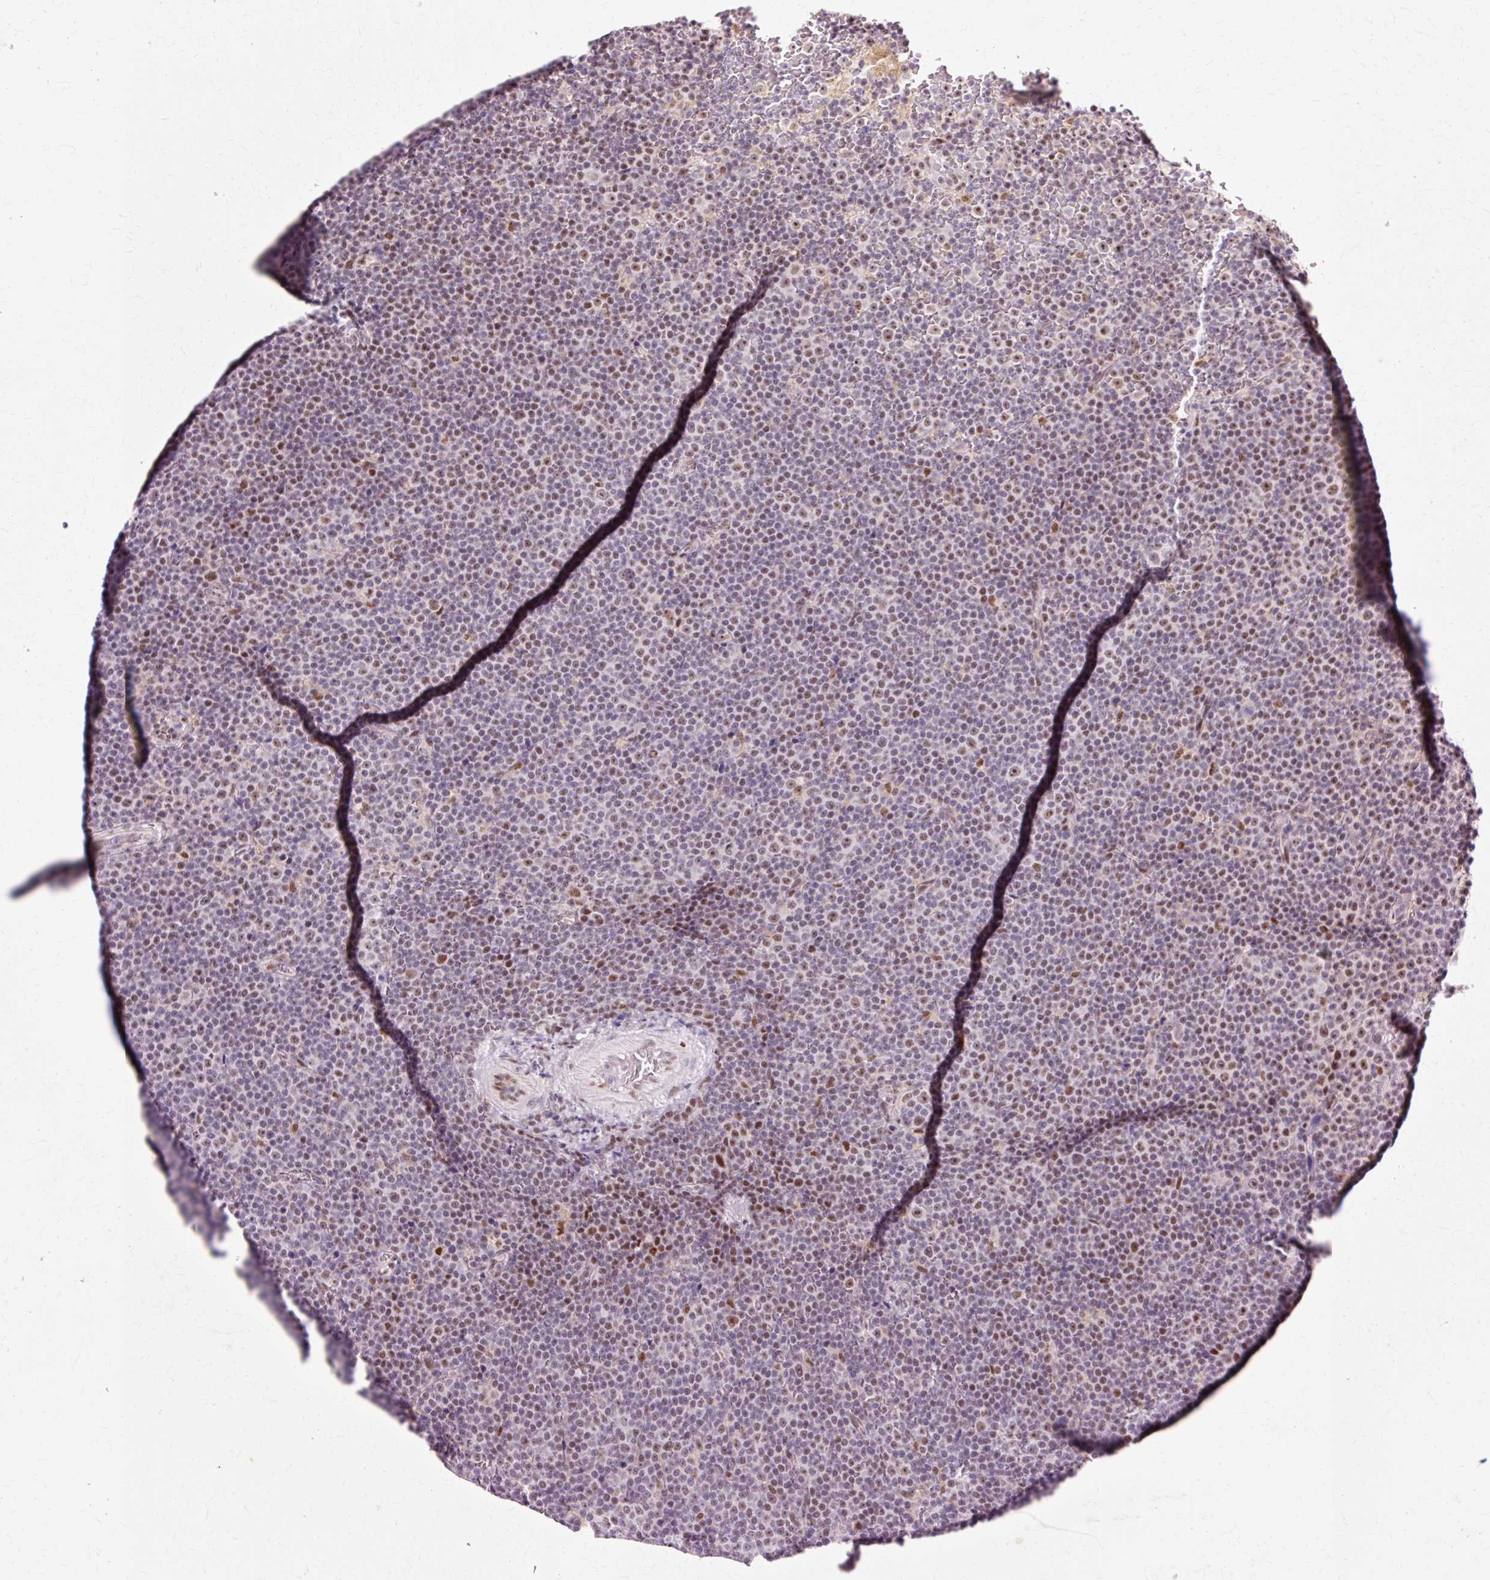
{"staining": {"intensity": "moderate", "quantity": "25%-75%", "location": "nuclear"}, "tissue": "lymphoma", "cell_type": "Tumor cells", "image_type": "cancer", "snomed": [{"axis": "morphology", "description": "Malignant lymphoma, non-Hodgkin's type, Low grade"}, {"axis": "topography", "description": "Lymph node"}], "caption": "This image displays lymphoma stained with IHC to label a protein in brown. The nuclear of tumor cells show moderate positivity for the protein. Nuclei are counter-stained blue.", "gene": "MACROD2", "patient": {"sex": "female", "age": 67}}